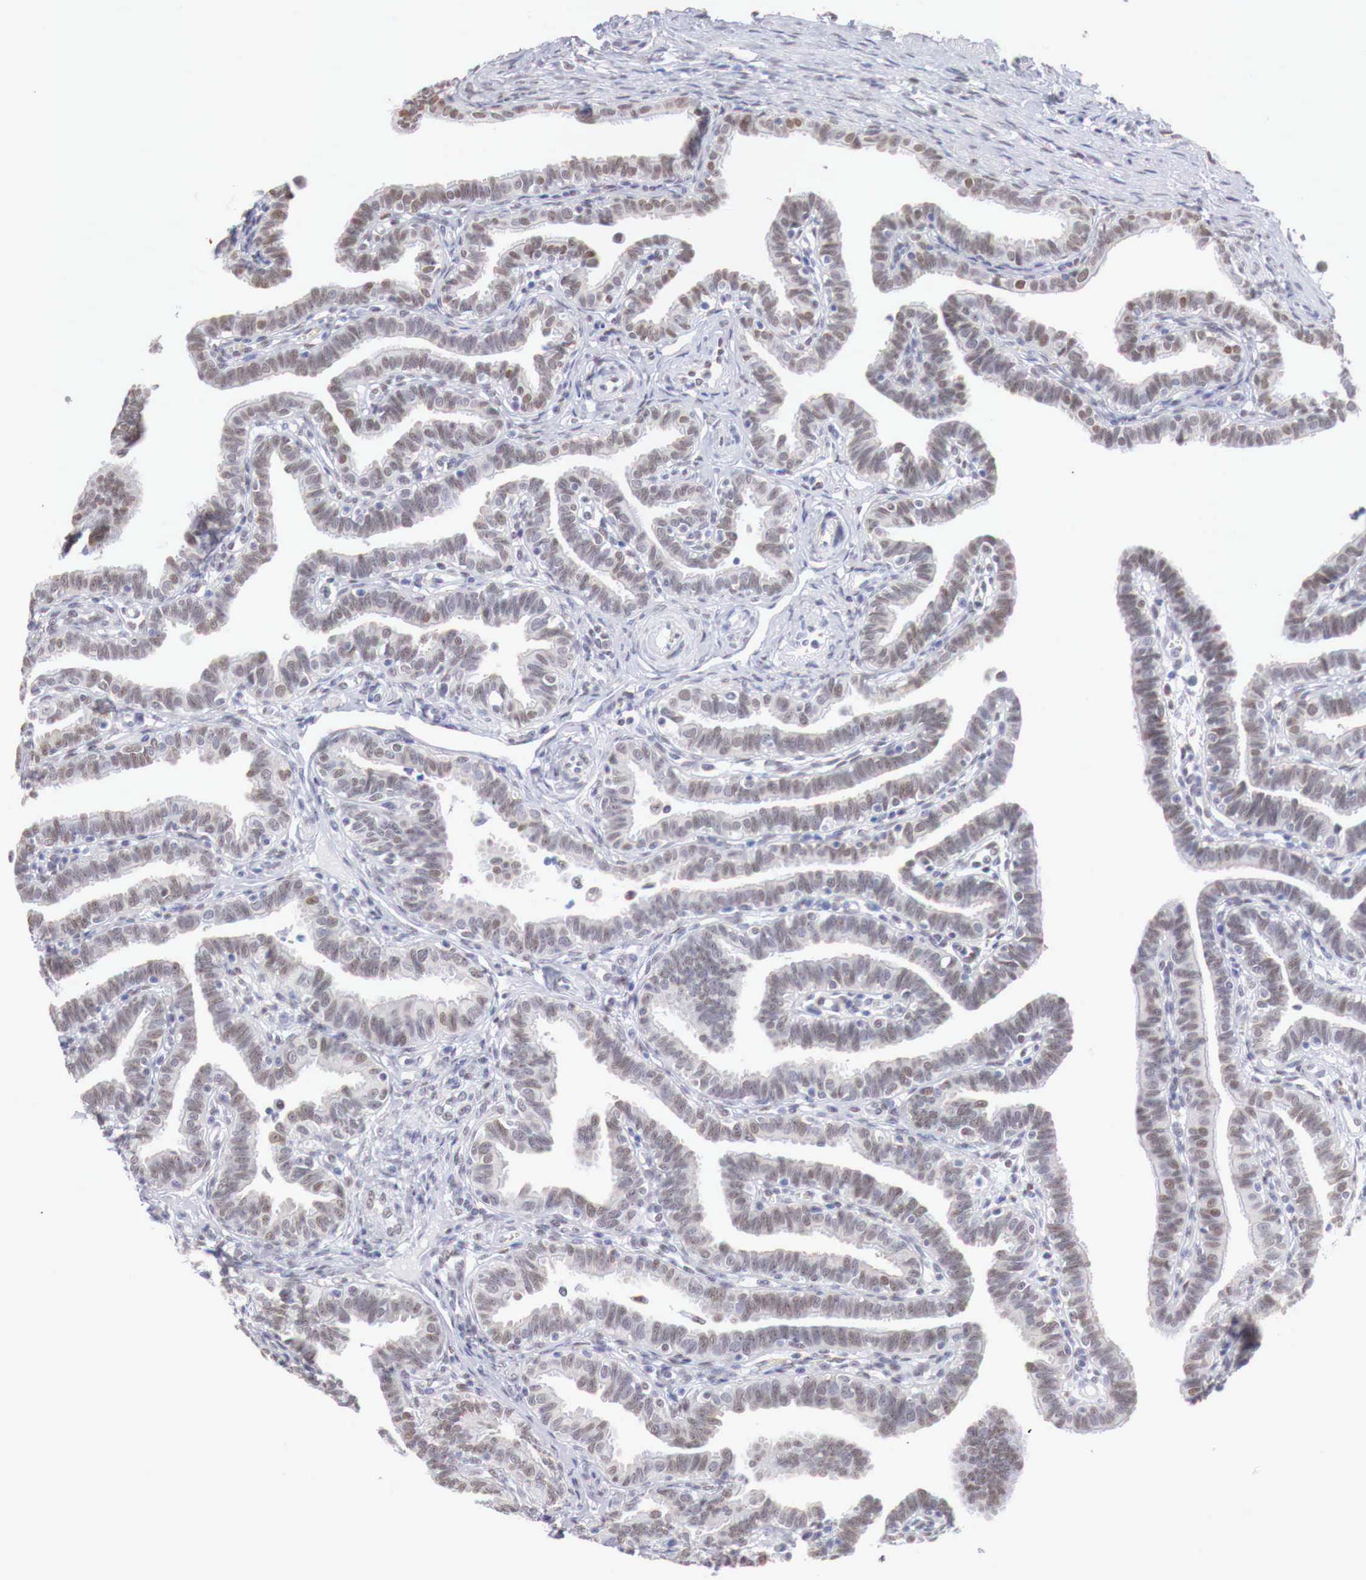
{"staining": {"intensity": "weak", "quantity": "25%-75%", "location": "nuclear"}, "tissue": "fallopian tube", "cell_type": "Glandular cells", "image_type": "normal", "snomed": [{"axis": "morphology", "description": "Normal tissue, NOS"}, {"axis": "topography", "description": "Fallopian tube"}], "caption": "This histopathology image demonstrates benign fallopian tube stained with IHC to label a protein in brown. The nuclear of glandular cells show weak positivity for the protein. Nuclei are counter-stained blue.", "gene": "FOXP2", "patient": {"sex": "female", "age": 41}}